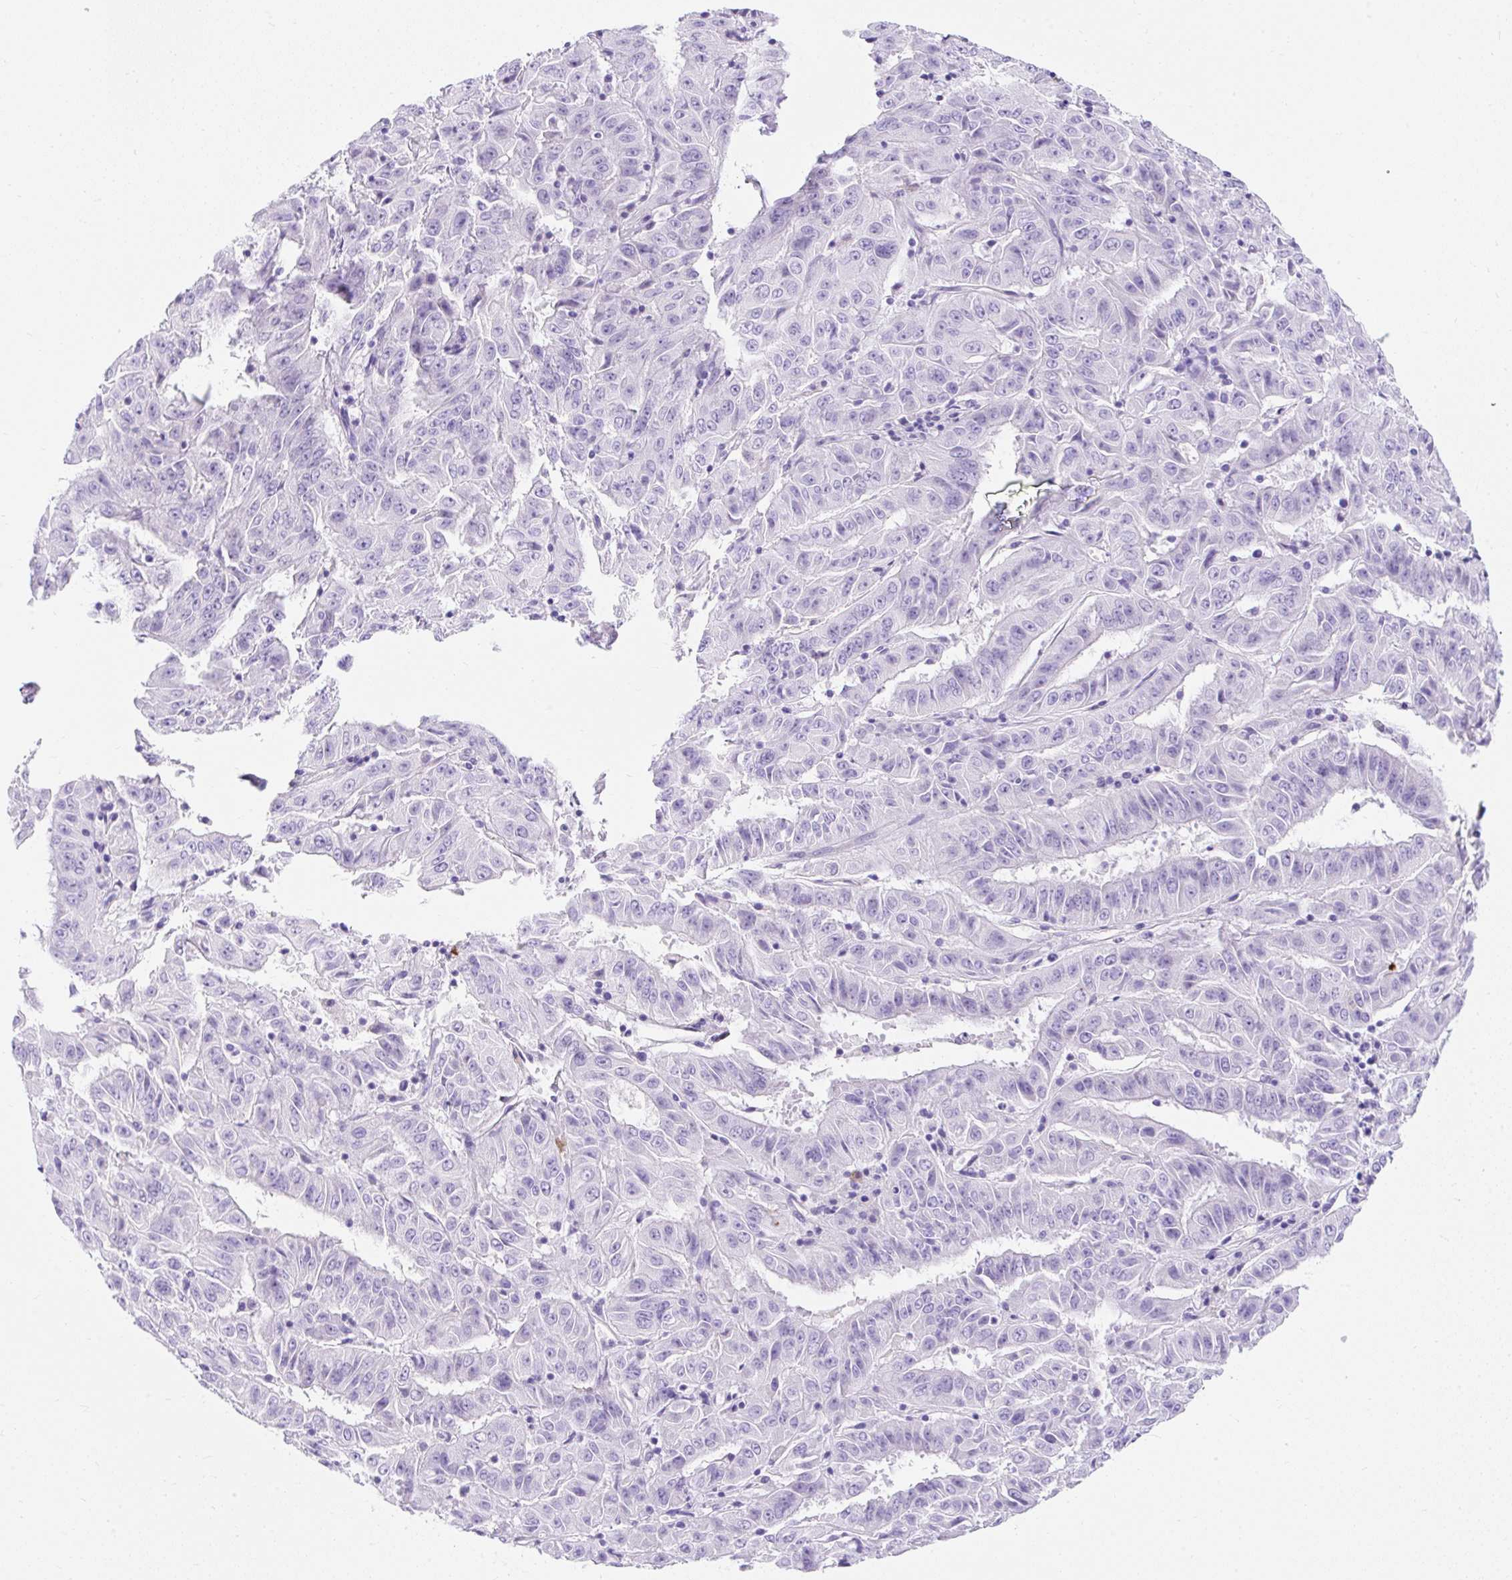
{"staining": {"intensity": "negative", "quantity": "none", "location": "none"}, "tissue": "pancreatic cancer", "cell_type": "Tumor cells", "image_type": "cancer", "snomed": [{"axis": "morphology", "description": "Adenocarcinoma, NOS"}, {"axis": "topography", "description": "Pancreas"}], "caption": "Tumor cells are negative for brown protein staining in adenocarcinoma (pancreatic).", "gene": "APOC4-APOC2", "patient": {"sex": "male", "age": 63}}